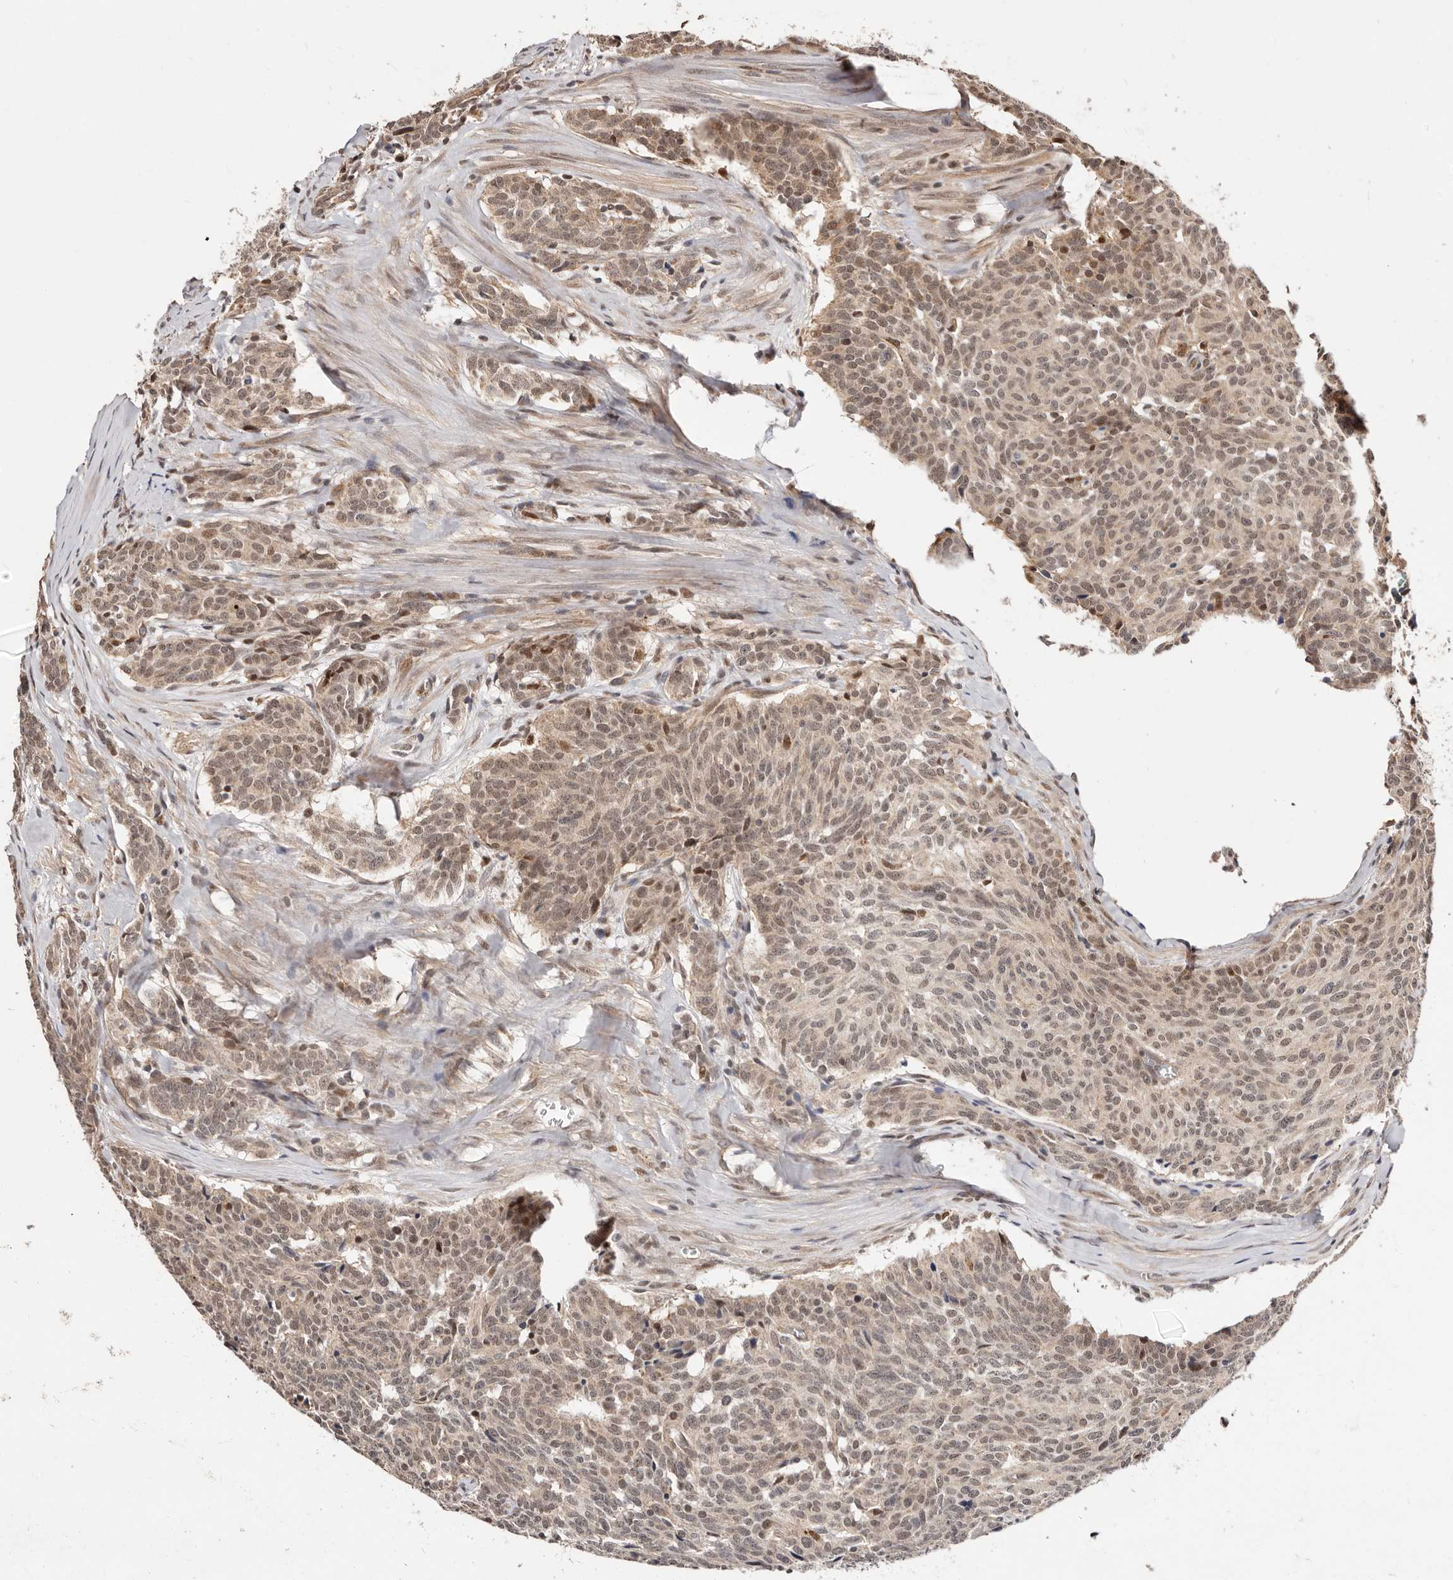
{"staining": {"intensity": "moderate", "quantity": ">75%", "location": "nuclear"}, "tissue": "carcinoid", "cell_type": "Tumor cells", "image_type": "cancer", "snomed": [{"axis": "morphology", "description": "Carcinoid, malignant, NOS"}, {"axis": "topography", "description": "Lung"}], "caption": "Carcinoid (malignant) was stained to show a protein in brown. There is medium levels of moderate nuclear expression in about >75% of tumor cells. Using DAB (brown) and hematoxylin (blue) stains, captured at high magnification using brightfield microscopy.", "gene": "CTNNBL1", "patient": {"sex": "female", "age": 46}}